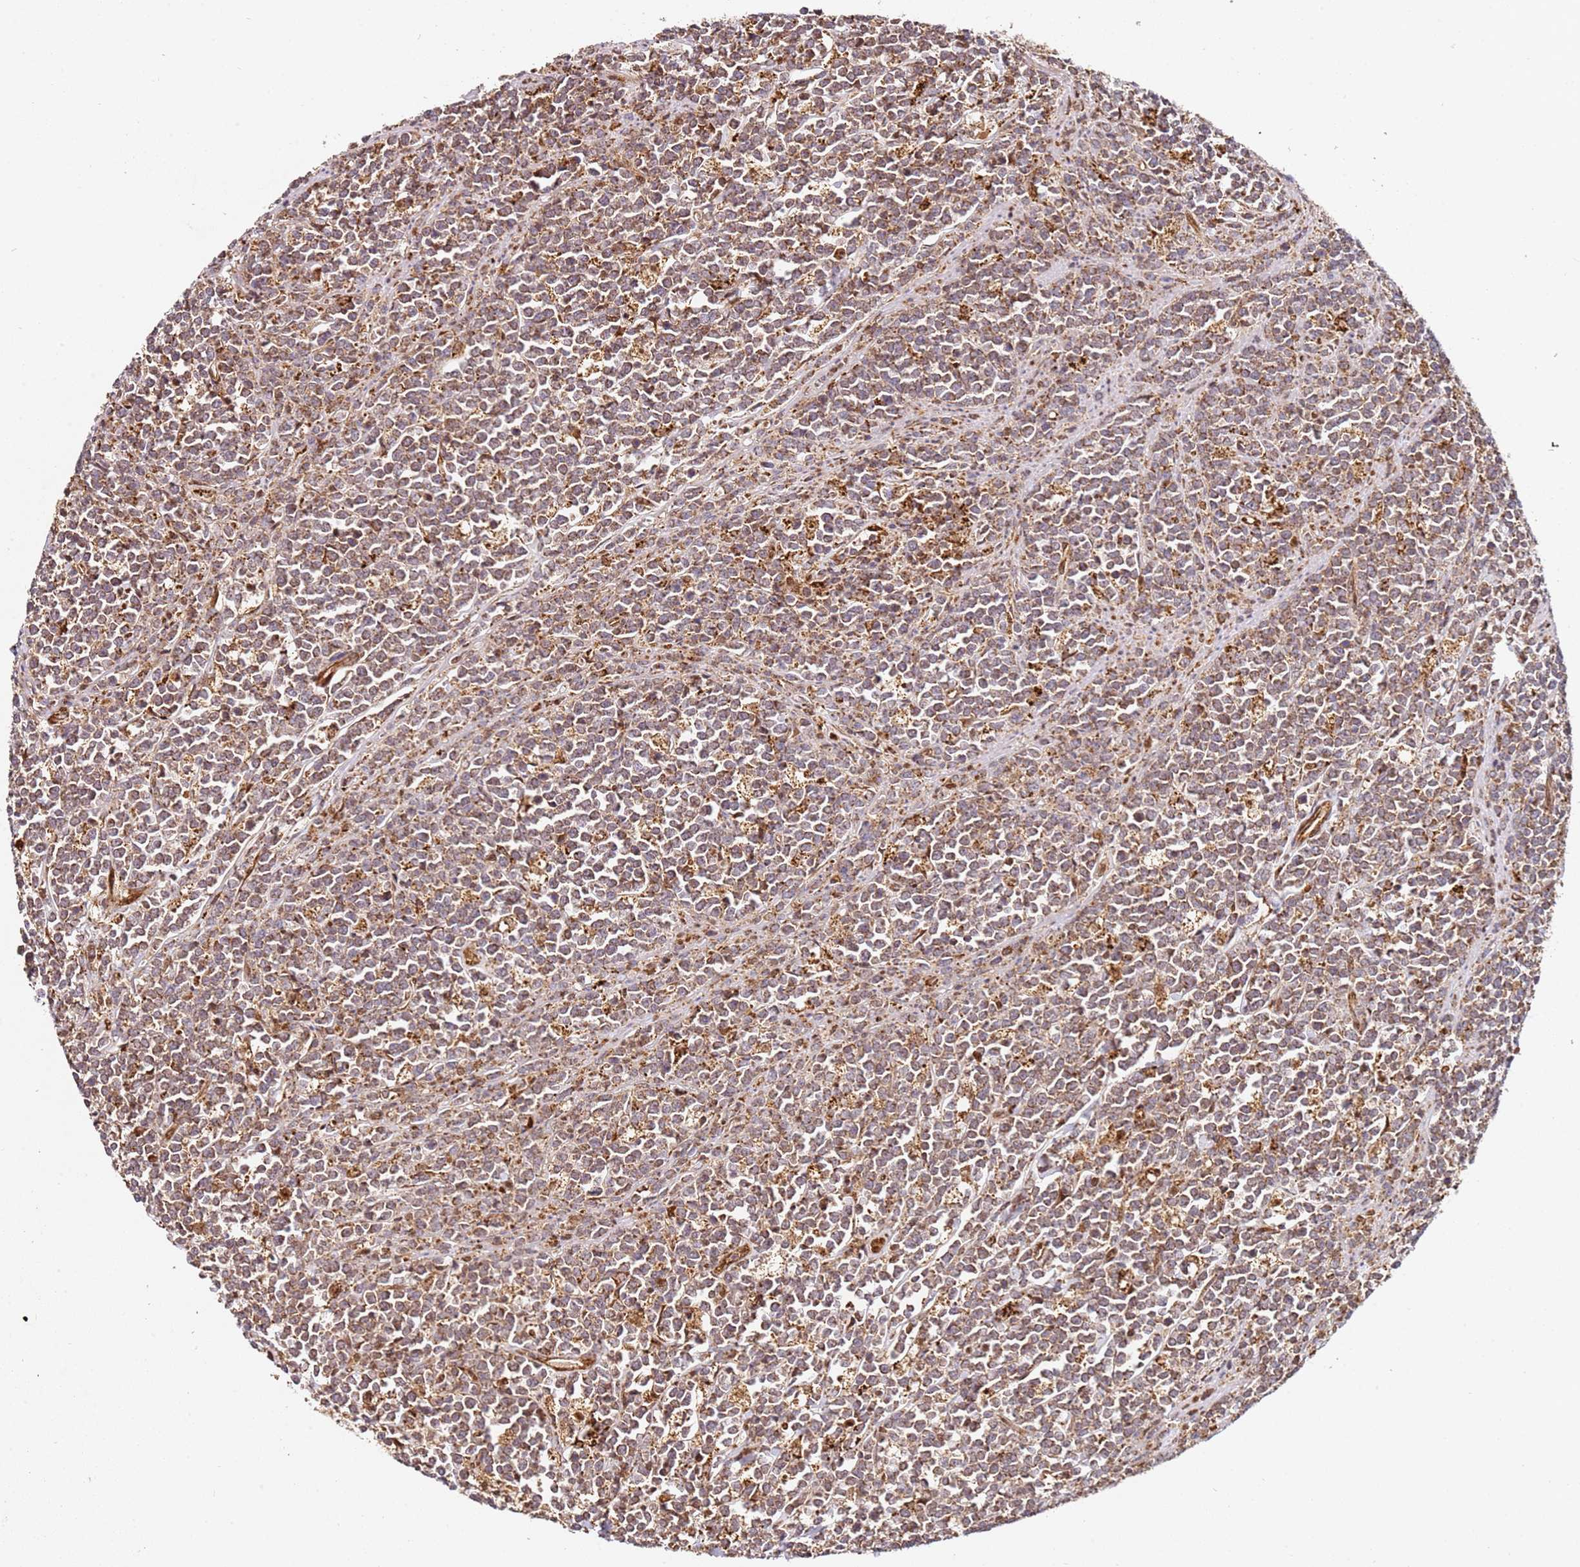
{"staining": {"intensity": "moderate", "quantity": ">75%", "location": "cytoplasmic/membranous"}, "tissue": "lymphoma", "cell_type": "Tumor cells", "image_type": "cancer", "snomed": [{"axis": "morphology", "description": "Malignant lymphoma, non-Hodgkin's type, High grade"}, {"axis": "topography", "description": "Small intestine"}, {"axis": "topography", "description": "Colon"}], "caption": "A brown stain highlights moderate cytoplasmic/membranous expression of a protein in human high-grade malignant lymphoma, non-Hodgkin's type tumor cells.", "gene": "SMOX", "patient": {"sex": "male", "age": 8}}